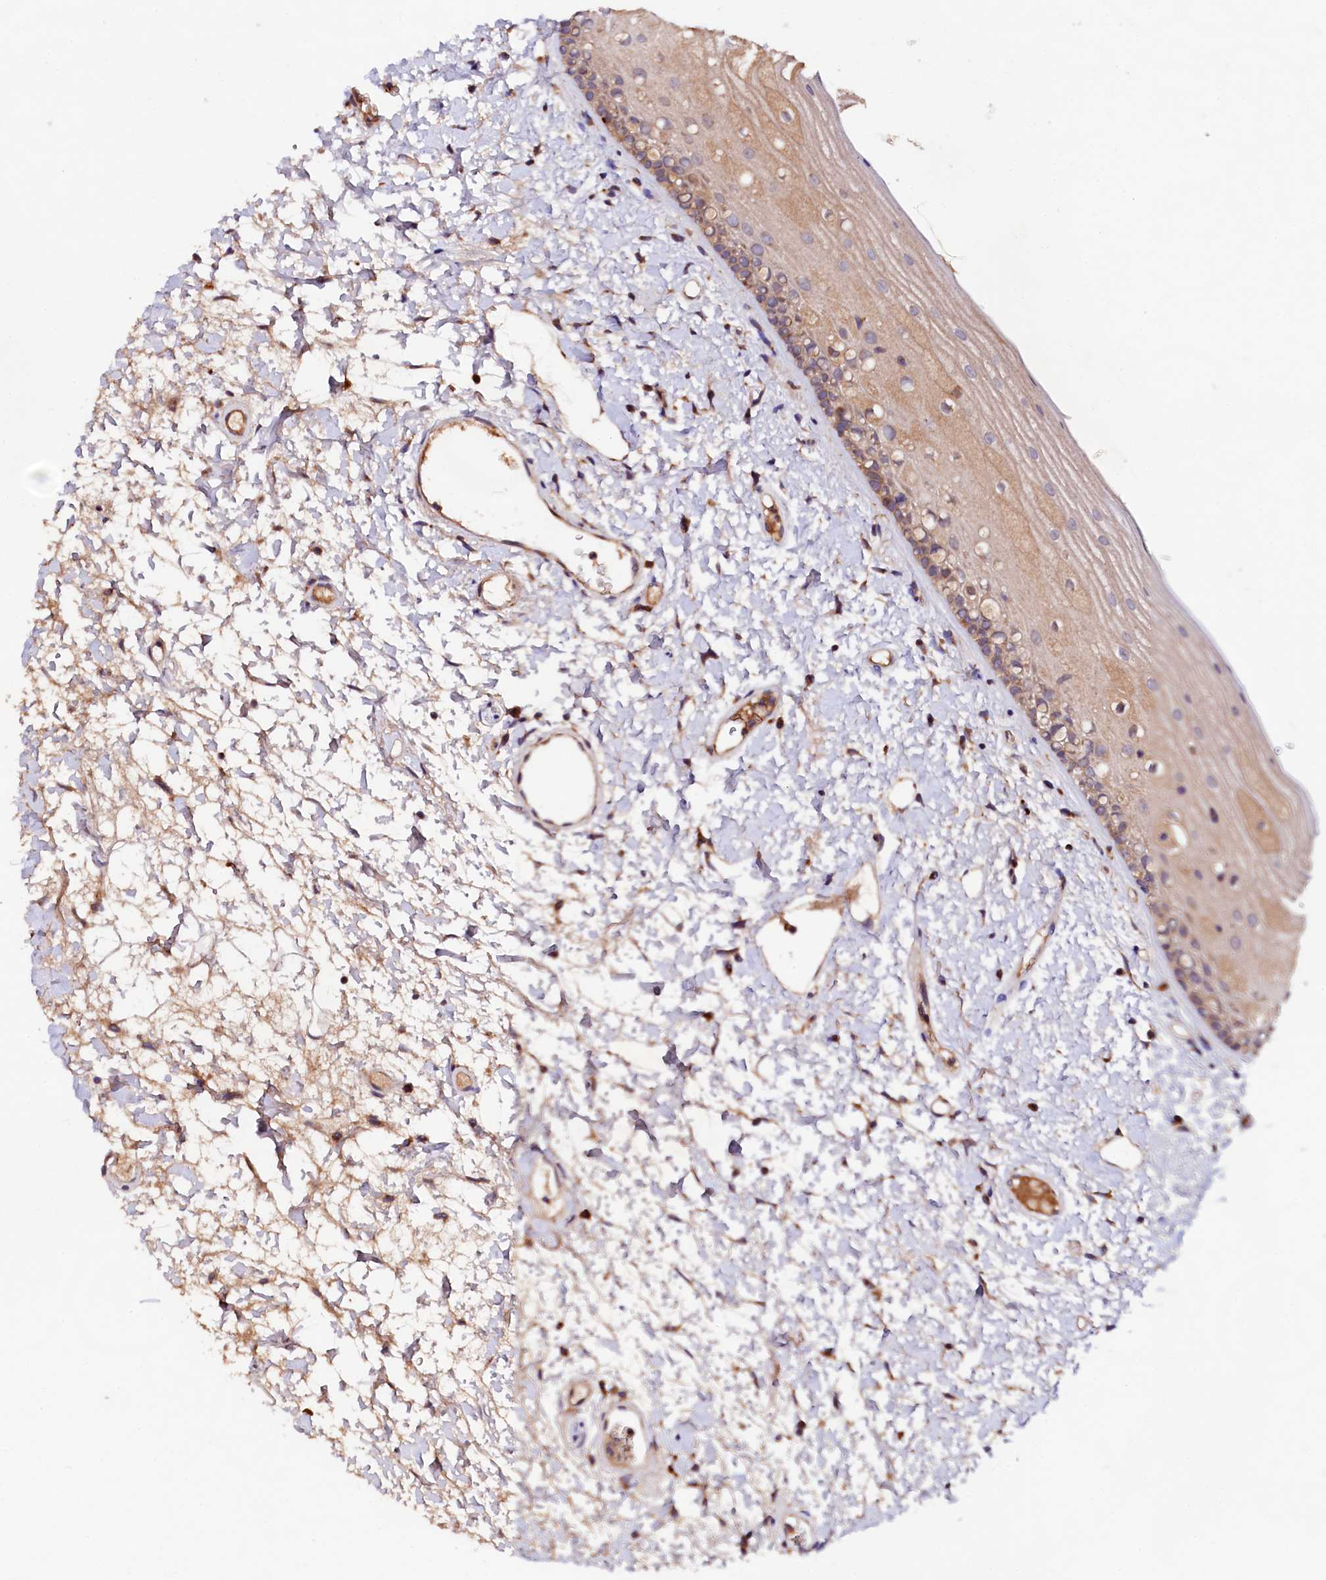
{"staining": {"intensity": "moderate", "quantity": "25%-75%", "location": "cytoplasmic/membranous"}, "tissue": "oral mucosa", "cell_type": "Squamous epithelial cells", "image_type": "normal", "snomed": [{"axis": "morphology", "description": "Normal tissue, NOS"}, {"axis": "topography", "description": "Oral tissue"}], "caption": "Immunohistochemical staining of normal human oral mucosa exhibits medium levels of moderate cytoplasmic/membranous positivity in about 25%-75% of squamous epithelial cells.", "gene": "ST3GAL1", "patient": {"sex": "female", "age": 76}}